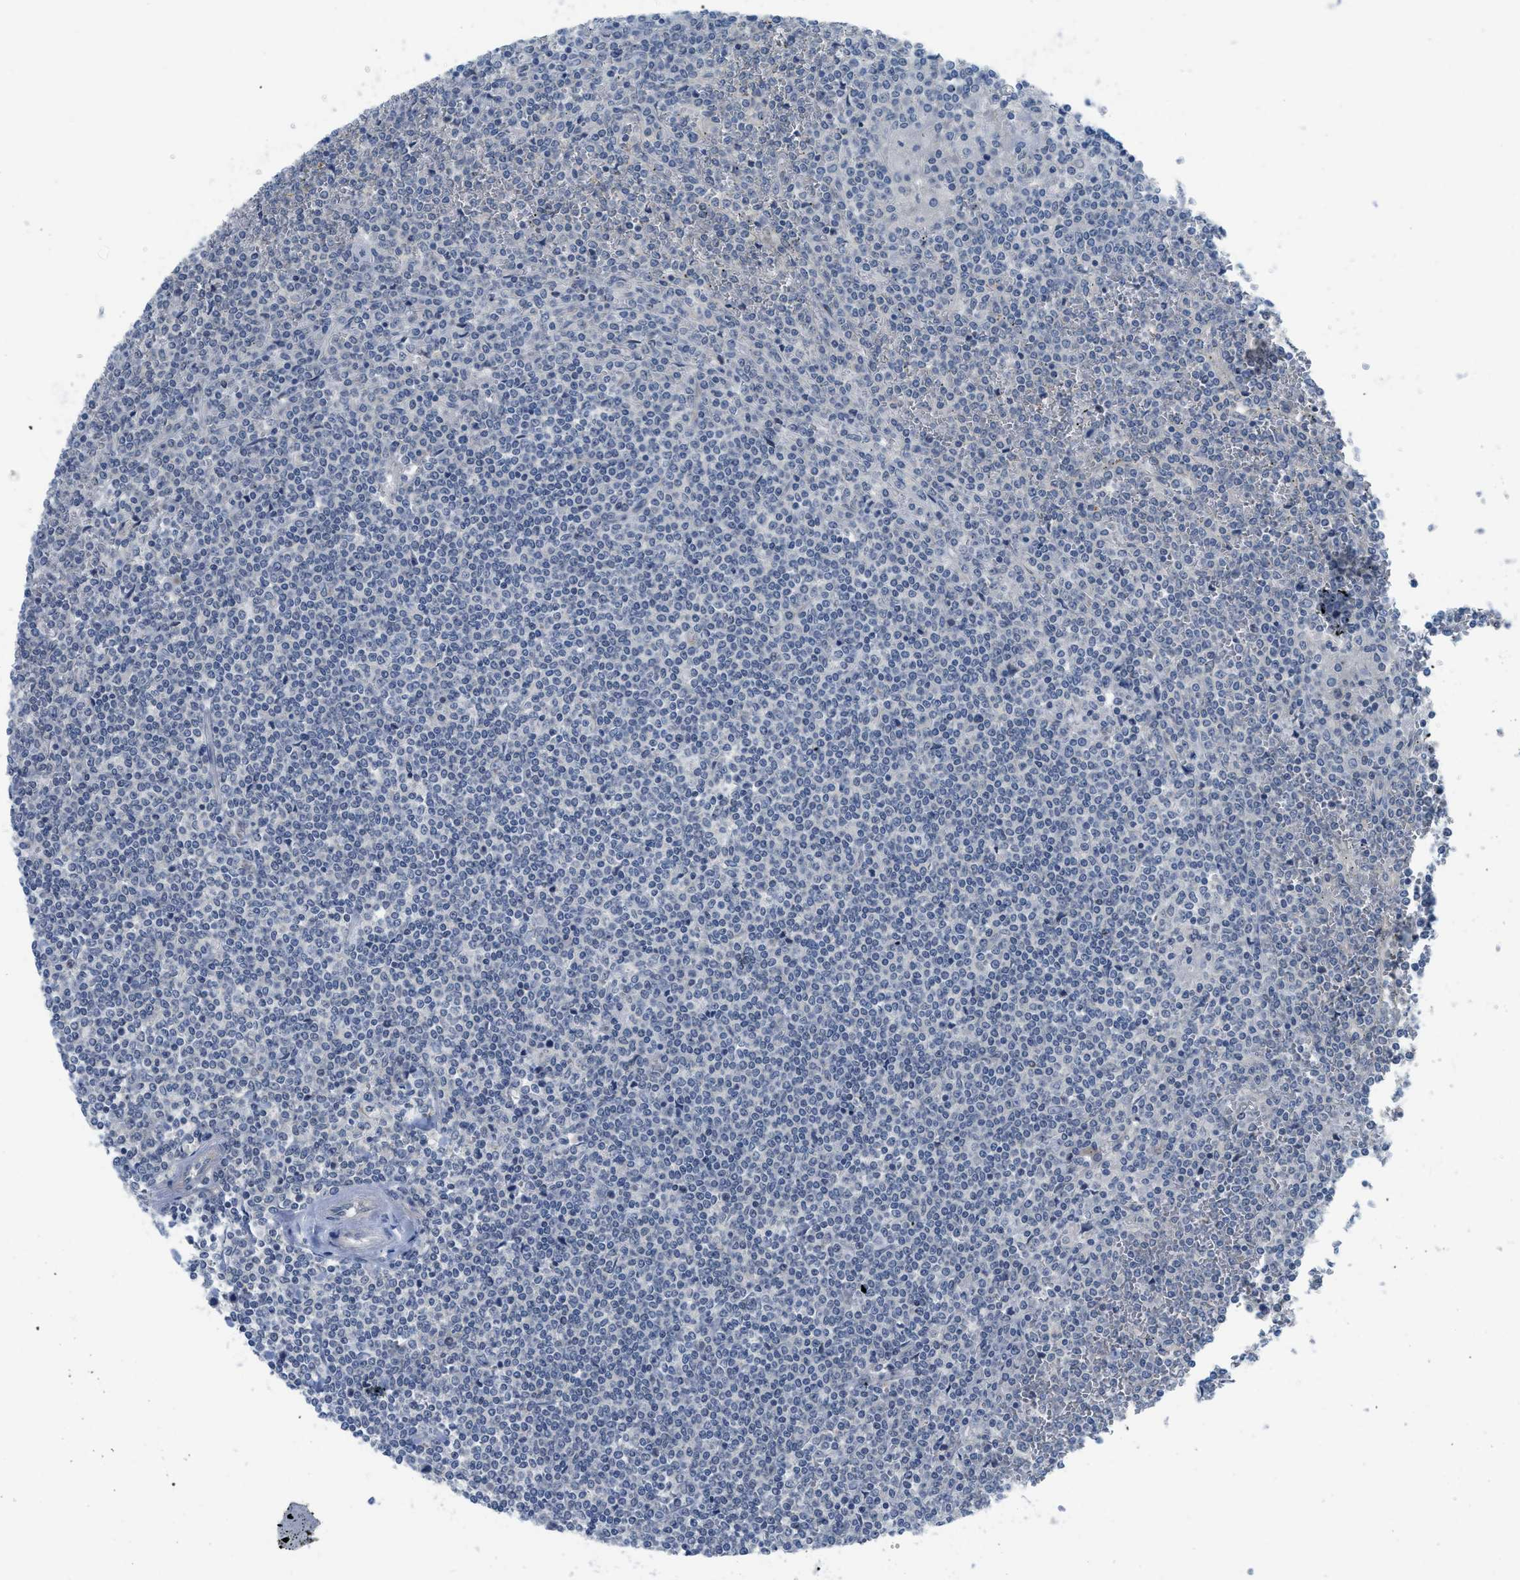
{"staining": {"intensity": "negative", "quantity": "none", "location": "none"}, "tissue": "lymphoma", "cell_type": "Tumor cells", "image_type": "cancer", "snomed": [{"axis": "morphology", "description": "Malignant lymphoma, non-Hodgkin's type, Low grade"}, {"axis": "topography", "description": "Spleen"}], "caption": "Tumor cells show no significant protein expression in lymphoma.", "gene": "TNFAIP1", "patient": {"sex": "female", "age": 19}}